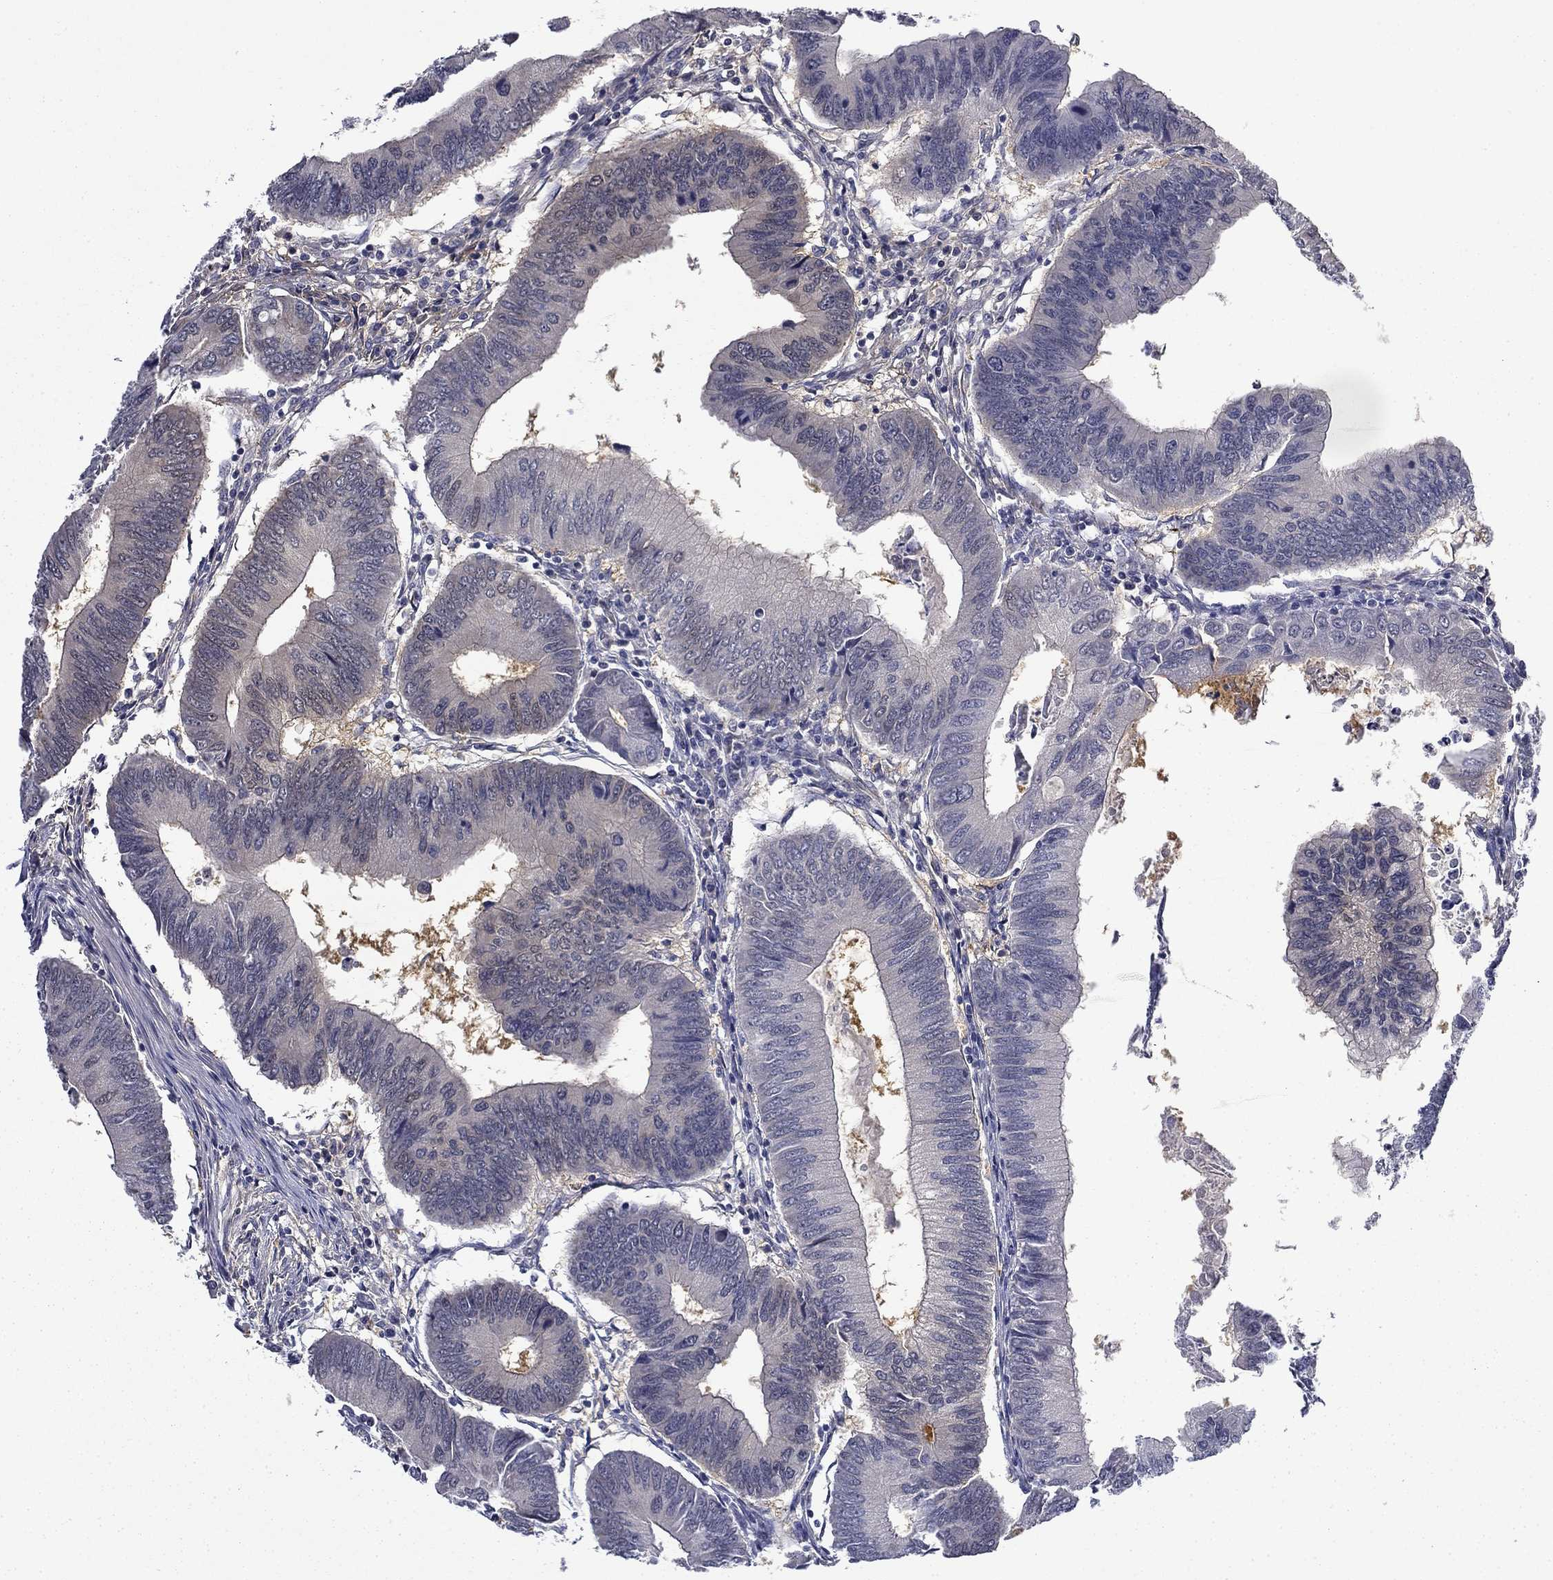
{"staining": {"intensity": "negative", "quantity": "none", "location": "none"}, "tissue": "colorectal cancer", "cell_type": "Tumor cells", "image_type": "cancer", "snomed": [{"axis": "morphology", "description": "Adenocarcinoma, NOS"}, {"axis": "topography", "description": "Colon"}], "caption": "This photomicrograph is of colorectal cancer (adenocarcinoma) stained with immunohistochemistry to label a protein in brown with the nuclei are counter-stained blue. There is no positivity in tumor cells.", "gene": "DDTL", "patient": {"sex": "male", "age": 53}}